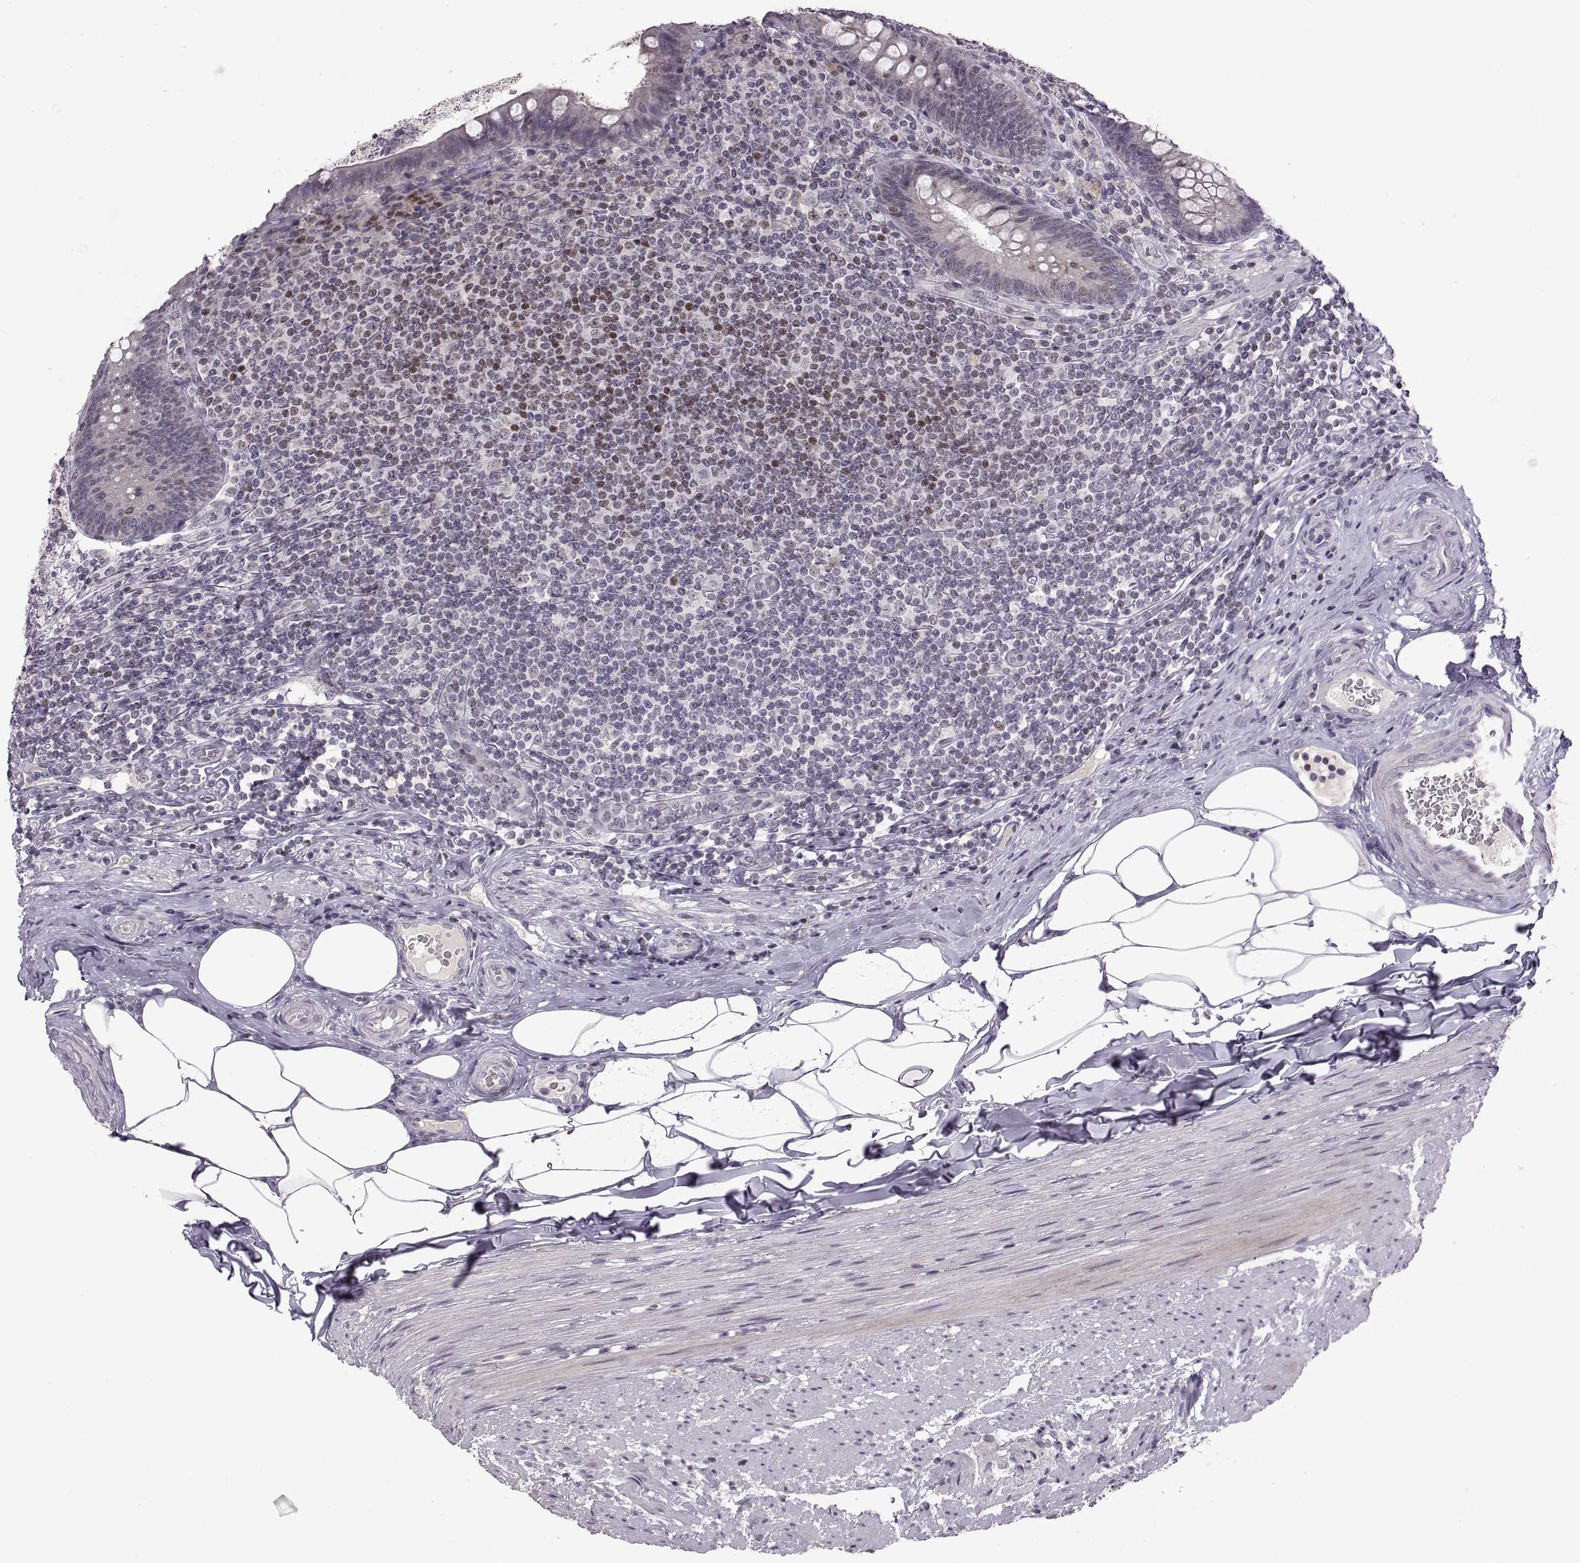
{"staining": {"intensity": "negative", "quantity": "none", "location": "none"}, "tissue": "appendix", "cell_type": "Glandular cells", "image_type": "normal", "snomed": [{"axis": "morphology", "description": "Normal tissue, NOS"}, {"axis": "topography", "description": "Appendix"}], "caption": "IHC photomicrograph of normal appendix stained for a protein (brown), which exhibits no staining in glandular cells. (DAB immunohistochemistry with hematoxylin counter stain).", "gene": "NEK2", "patient": {"sex": "male", "age": 47}}